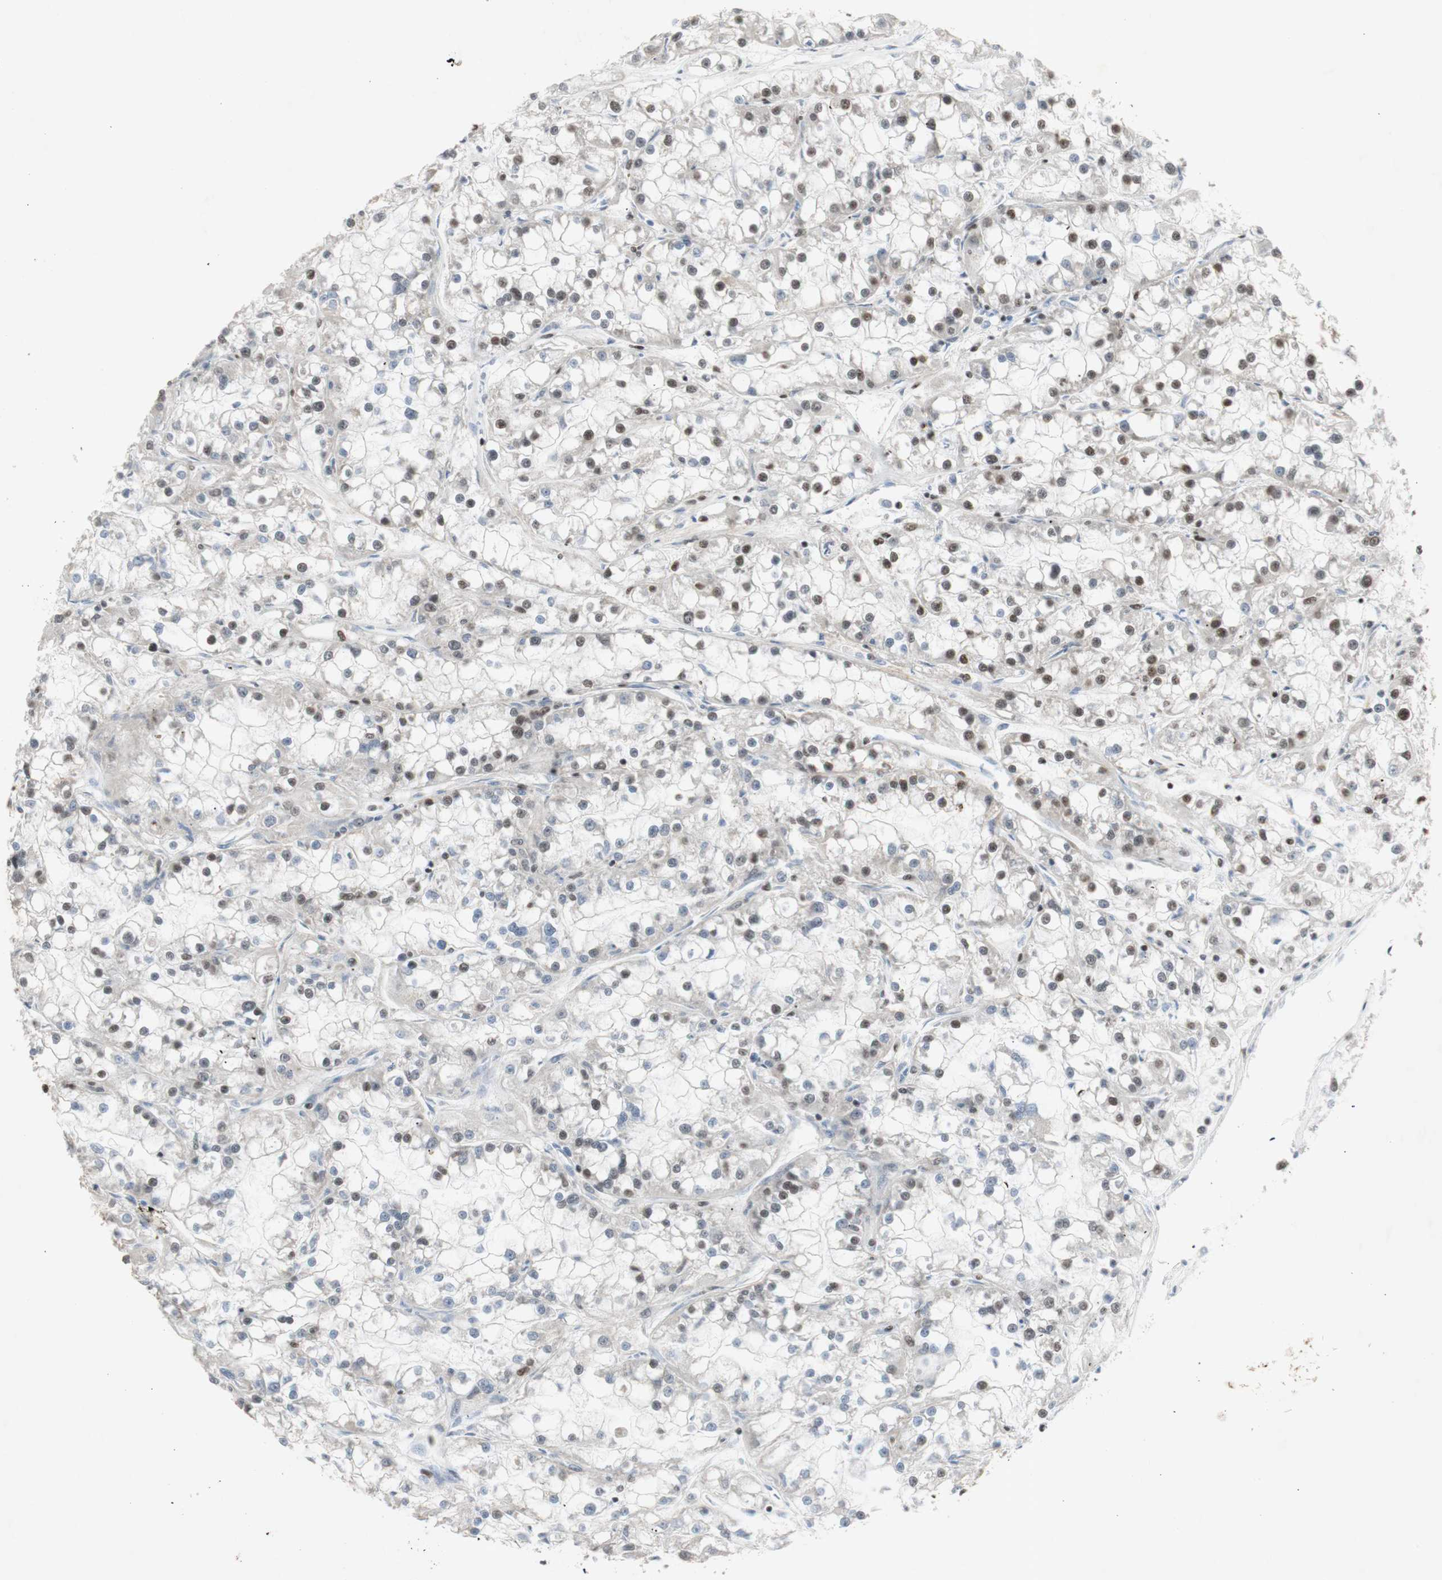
{"staining": {"intensity": "moderate", "quantity": "25%-75%", "location": "nuclear"}, "tissue": "renal cancer", "cell_type": "Tumor cells", "image_type": "cancer", "snomed": [{"axis": "morphology", "description": "Adenocarcinoma, NOS"}, {"axis": "topography", "description": "Kidney"}], "caption": "High-magnification brightfield microscopy of renal adenocarcinoma stained with DAB (brown) and counterstained with hematoxylin (blue). tumor cells exhibit moderate nuclear positivity is appreciated in about25%-75% of cells.", "gene": "SNRPB", "patient": {"sex": "female", "age": 52}}